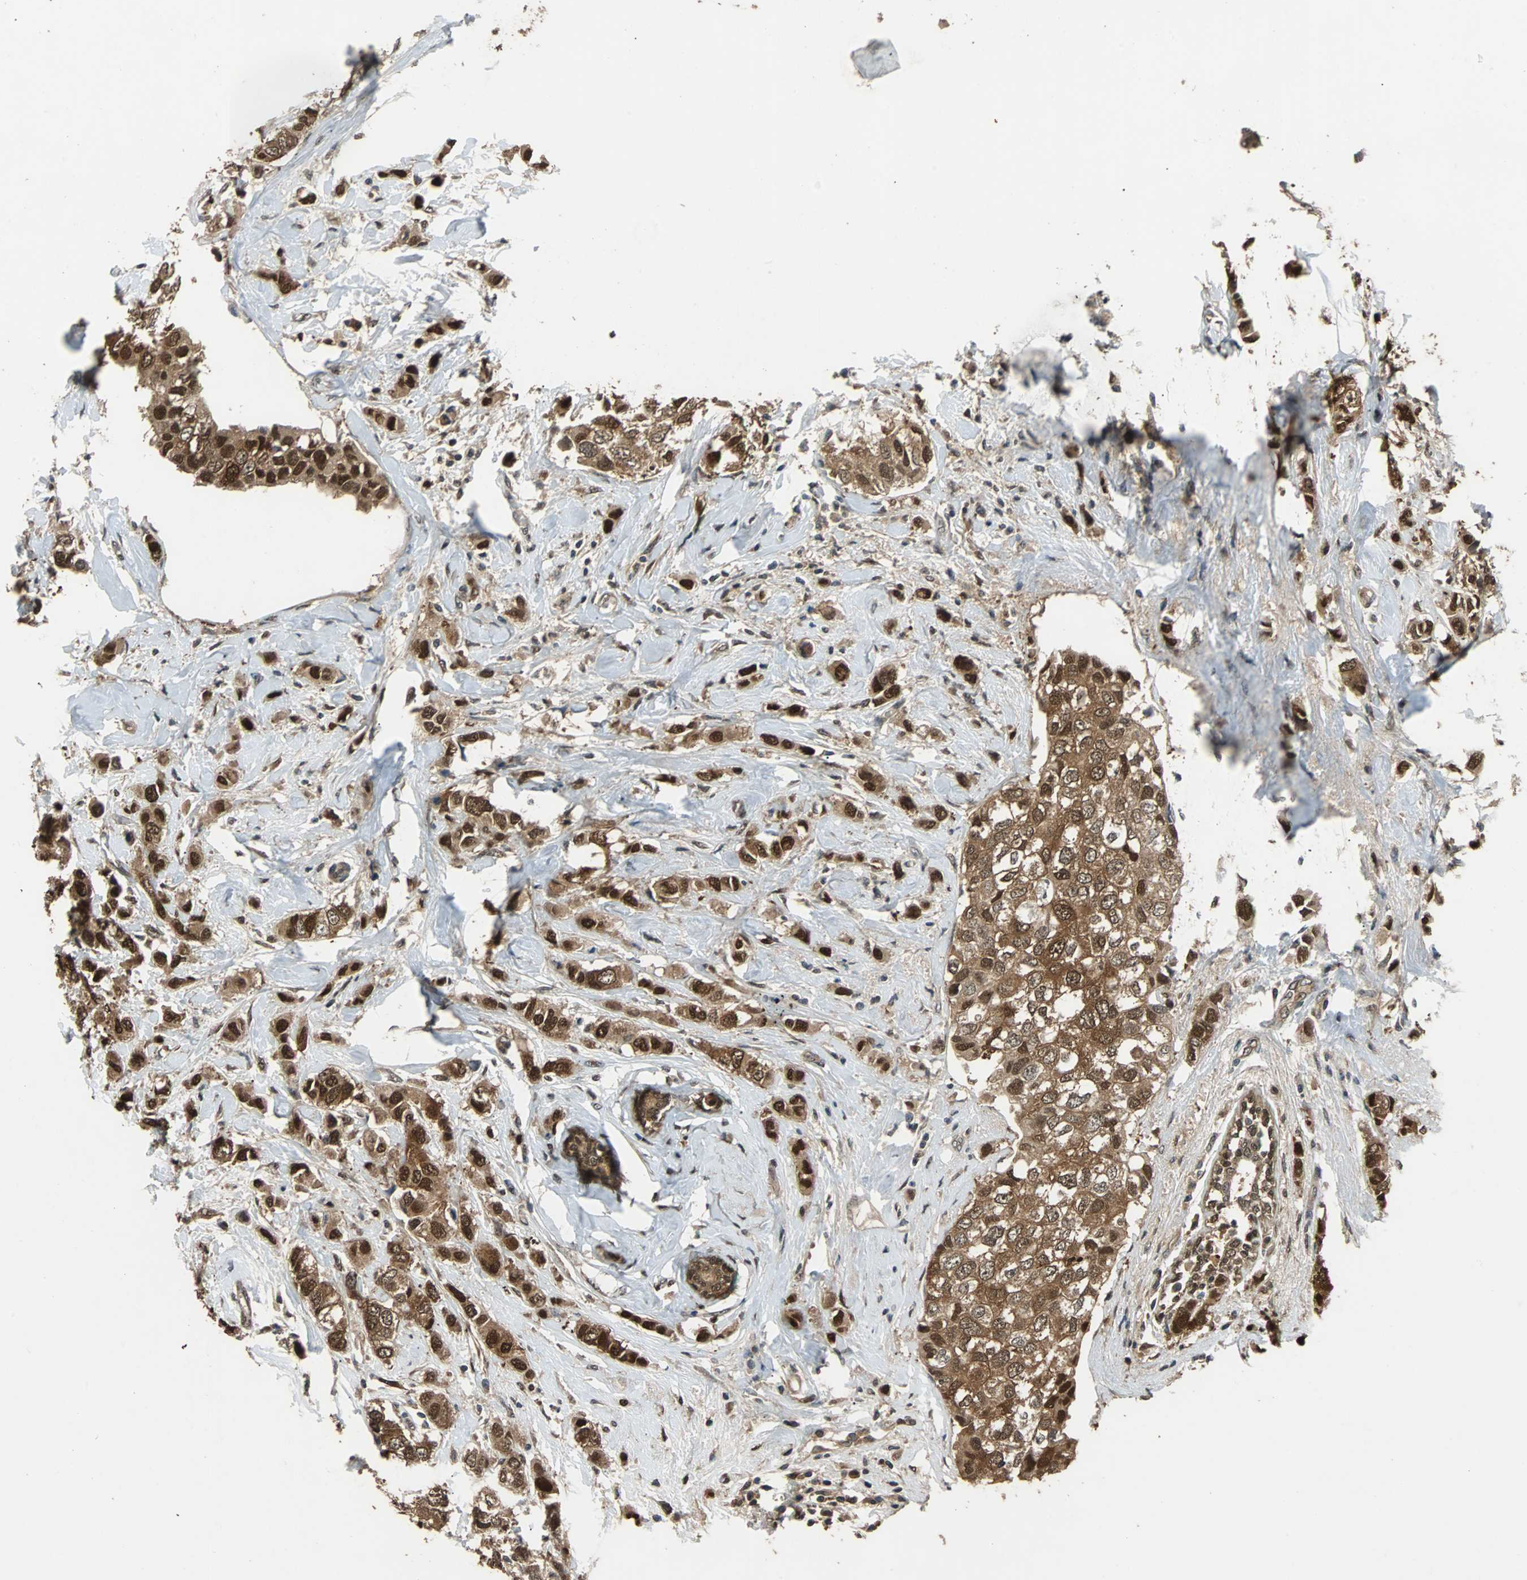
{"staining": {"intensity": "strong", "quantity": ">75%", "location": "cytoplasmic/membranous,nuclear"}, "tissue": "breast cancer", "cell_type": "Tumor cells", "image_type": "cancer", "snomed": [{"axis": "morphology", "description": "Duct carcinoma"}, {"axis": "topography", "description": "Breast"}], "caption": "Protein expression analysis of breast intraductal carcinoma exhibits strong cytoplasmic/membranous and nuclear positivity in about >75% of tumor cells. The staining was performed using DAB to visualize the protein expression in brown, while the nuclei were stained in blue with hematoxylin (Magnification: 20x).", "gene": "PRDX6", "patient": {"sex": "female", "age": 50}}